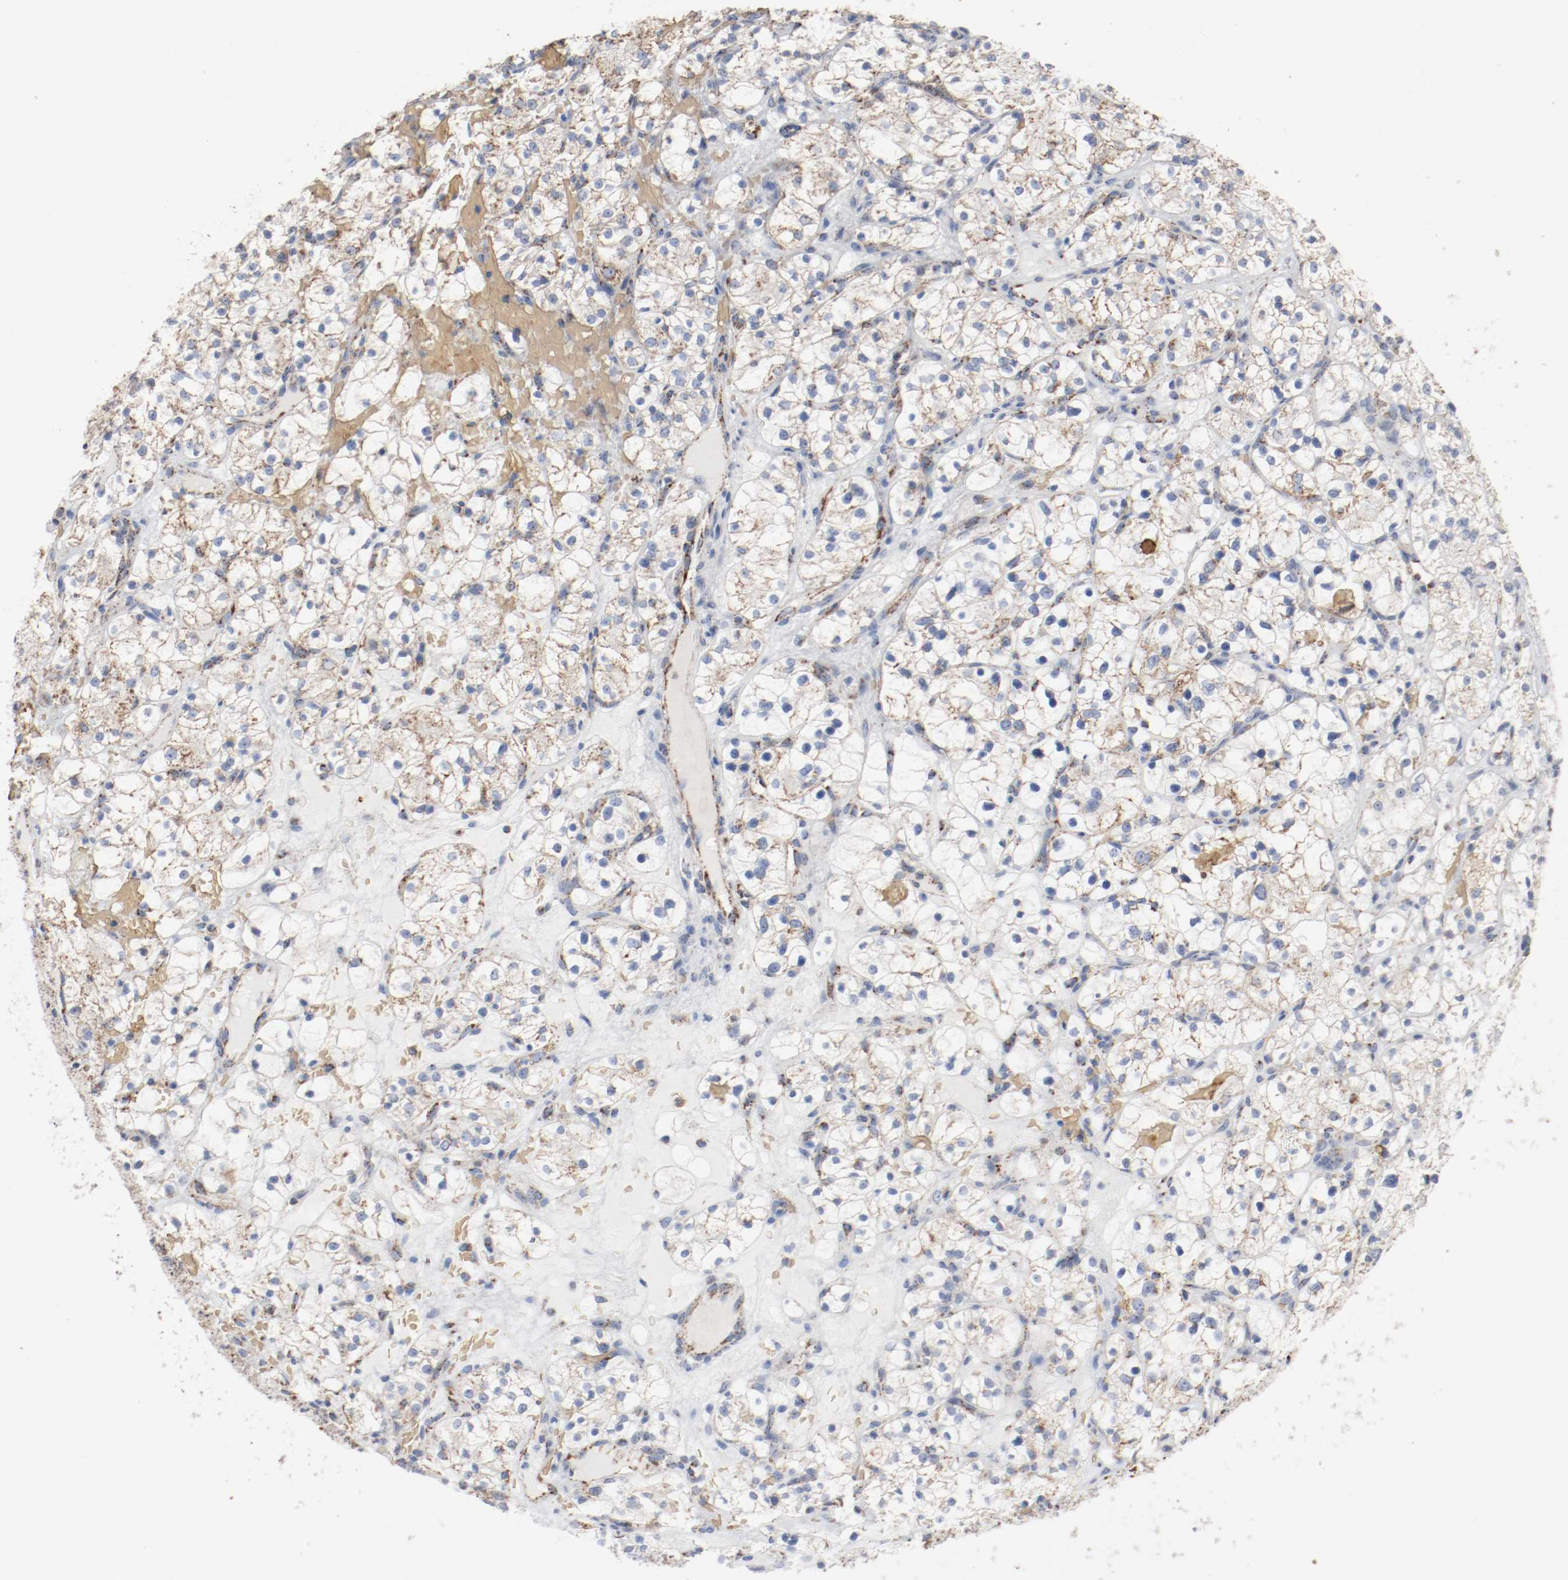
{"staining": {"intensity": "weak", "quantity": ">75%", "location": "cytoplasmic/membranous"}, "tissue": "renal cancer", "cell_type": "Tumor cells", "image_type": "cancer", "snomed": [{"axis": "morphology", "description": "Adenocarcinoma, NOS"}, {"axis": "topography", "description": "Kidney"}], "caption": "Renal adenocarcinoma stained with a brown dye exhibits weak cytoplasmic/membranous positive positivity in about >75% of tumor cells.", "gene": "NDUFB8", "patient": {"sex": "female", "age": 60}}